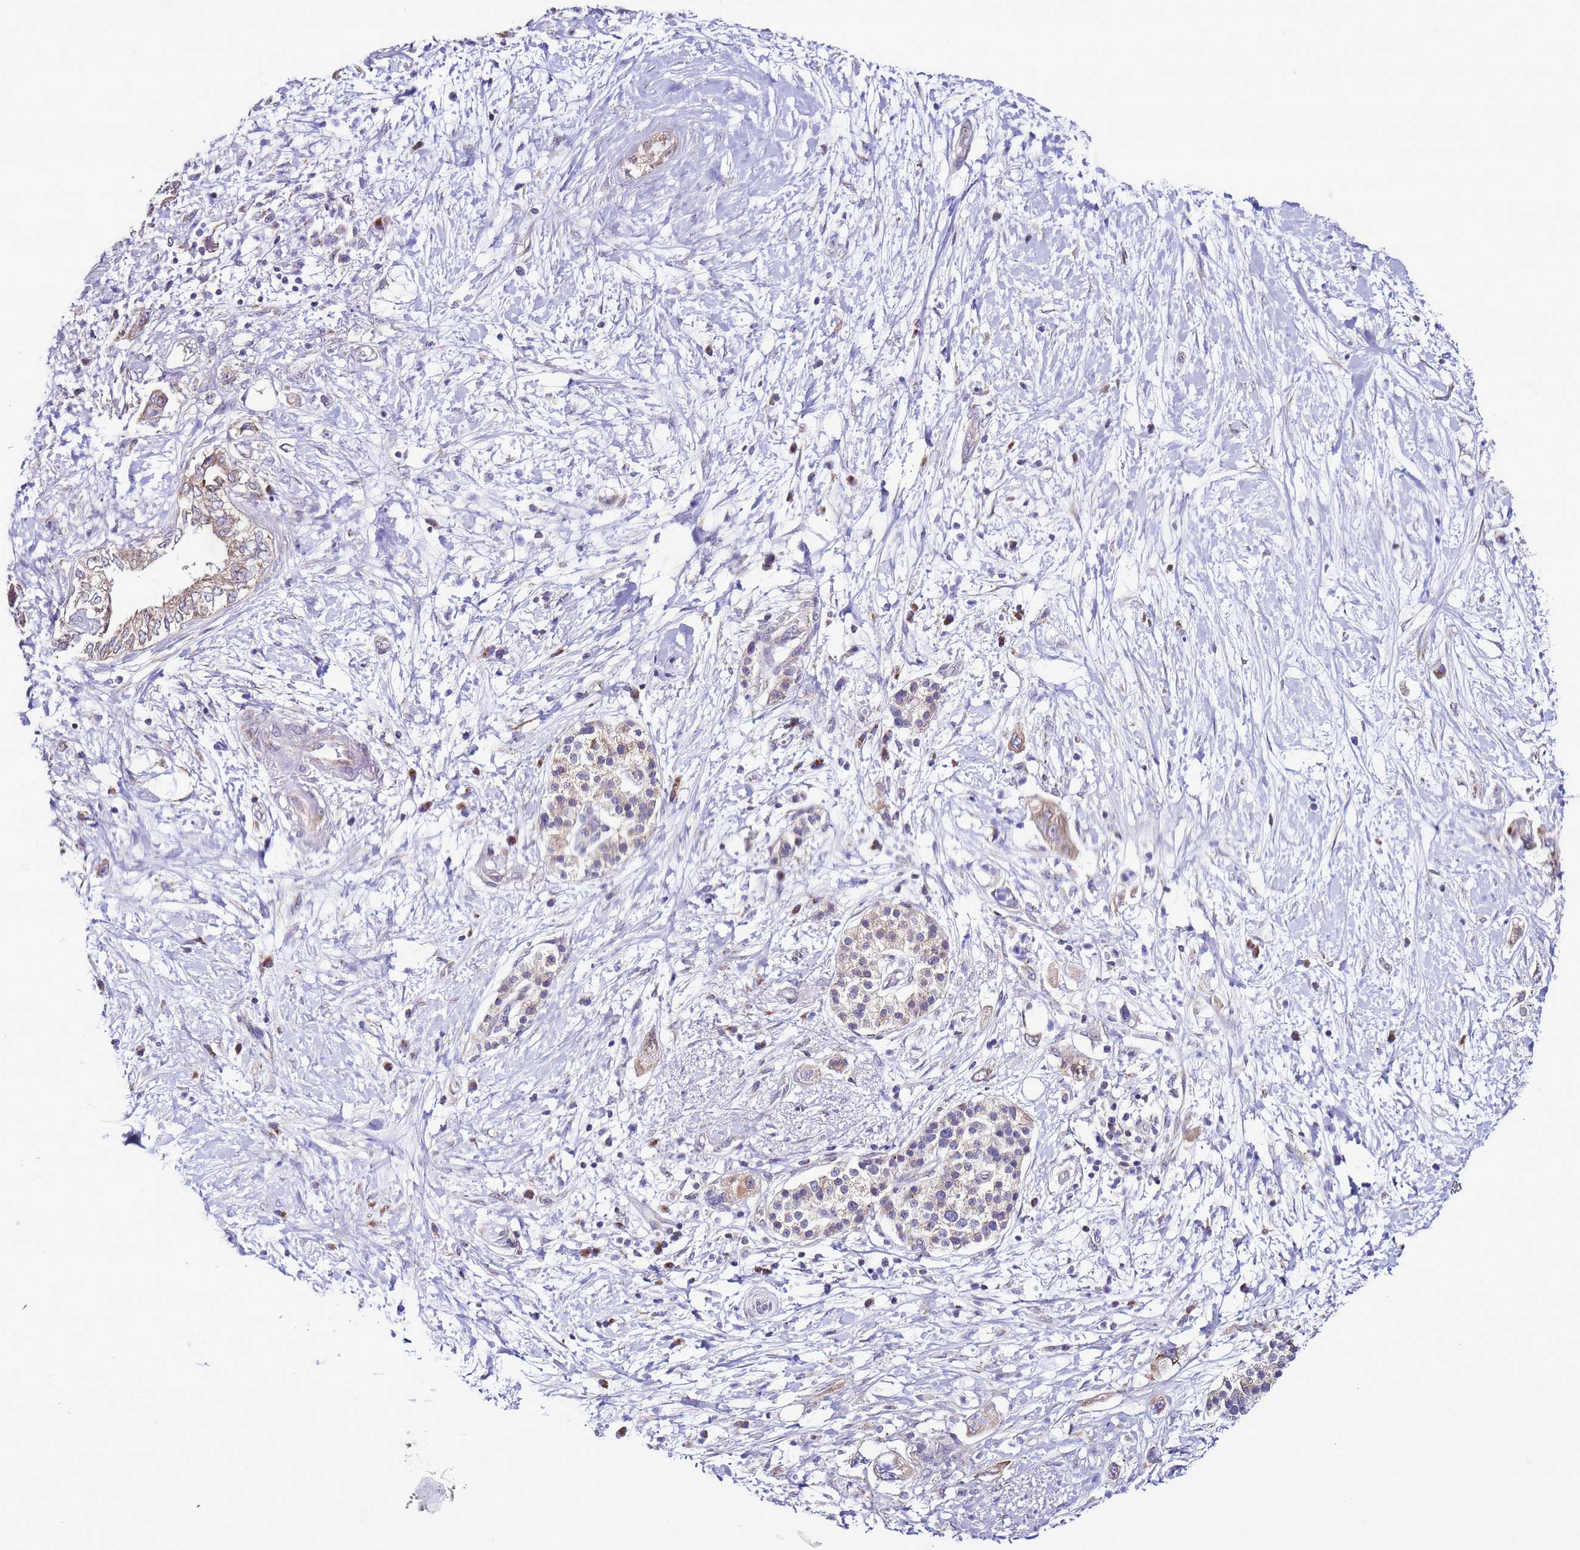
{"staining": {"intensity": "weak", "quantity": ">75%", "location": "cytoplasmic/membranous"}, "tissue": "pancreatic cancer", "cell_type": "Tumor cells", "image_type": "cancer", "snomed": [{"axis": "morphology", "description": "Adenocarcinoma, NOS"}, {"axis": "topography", "description": "Pancreas"}], "caption": "Immunohistochemical staining of pancreatic cancer shows low levels of weak cytoplasmic/membranous protein staining in approximately >75% of tumor cells. (brown staining indicates protein expression, while blue staining denotes nuclei).", "gene": "AHI1", "patient": {"sex": "female", "age": 73}}